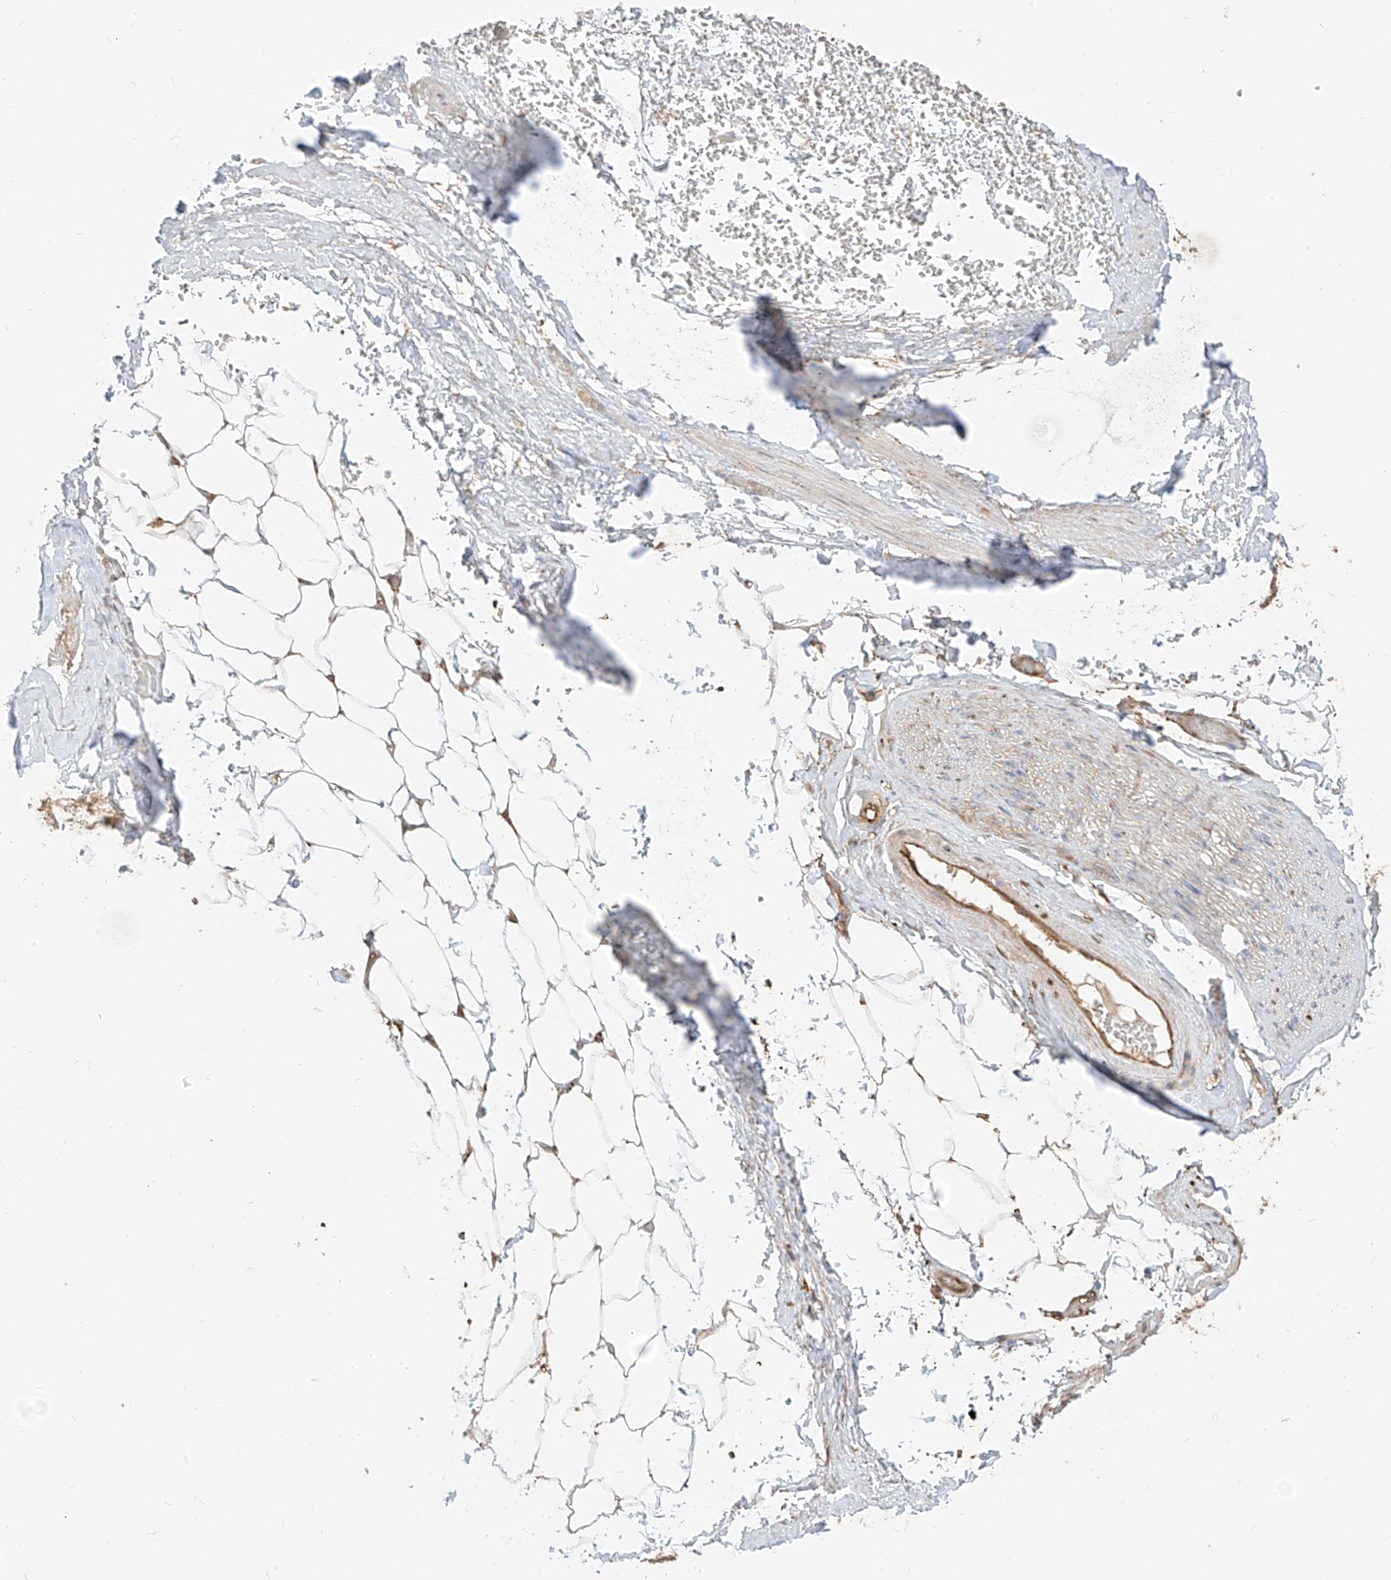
{"staining": {"intensity": "moderate", "quantity": "25%-75%", "location": "cytoplasmic/membranous"}, "tissue": "adipose tissue", "cell_type": "Adipocytes", "image_type": "normal", "snomed": [{"axis": "morphology", "description": "Normal tissue, NOS"}, {"axis": "morphology", "description": "Adenocarcinoma, Low grade"}, {"axis": "topography", "description": "Prostate"}, {"axis": "topography", "description": "Peripheral nerve tissue"}], "caption": "Immunohistochemistry (IHC) of normal adipose tissue demonstrates medium levels of moderate cytoplasmic/membranous positivity in about 25%-75% of adipocytes.", "gene": "SNX9", "patient": {"sex": "male", "age": 63}}